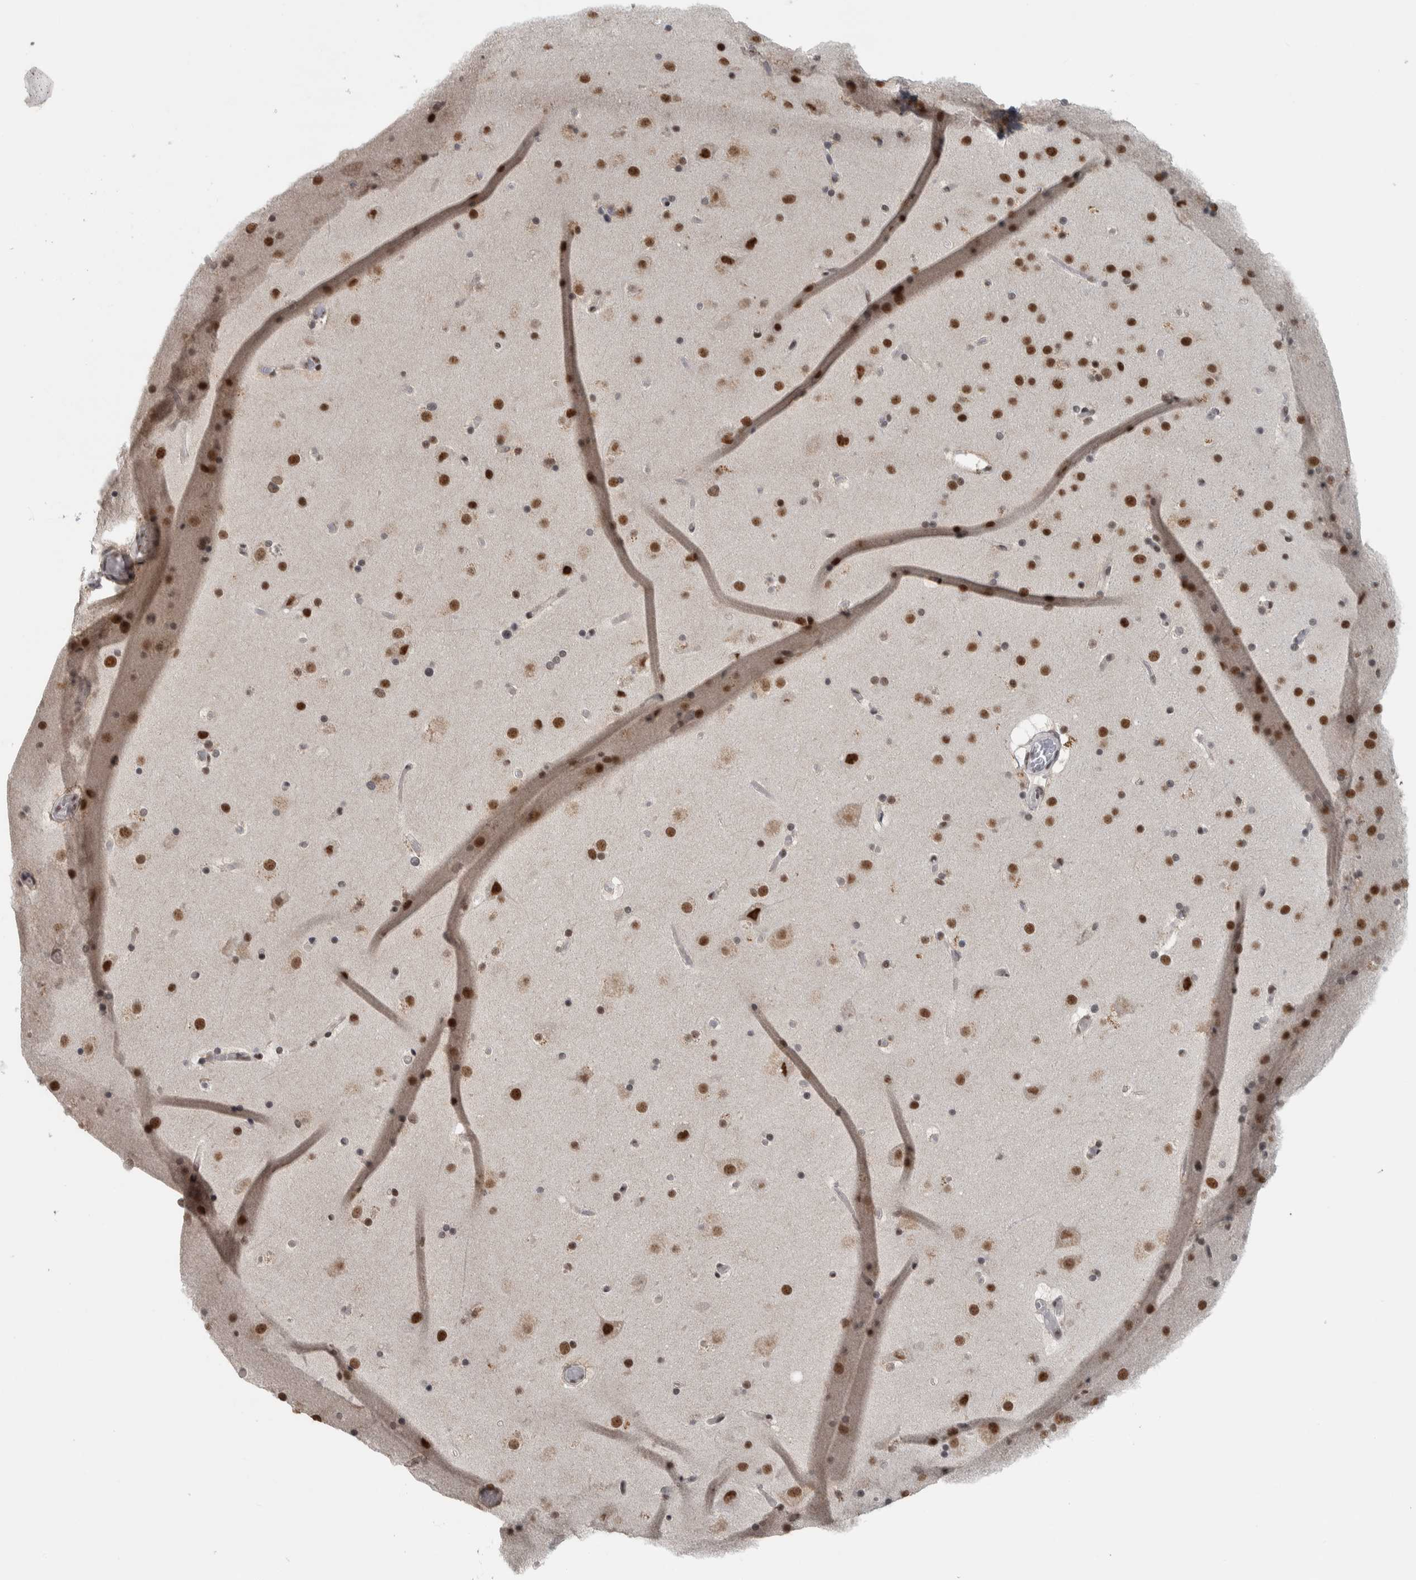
{"staining": {"intensity": "weak", "quantity": "25%-75%", "location": "nuclear"}, "tissue": "cerebral cortex", "cell_type": "Endothelial cells", "image_type": "normal", "snomed": [{"axis": "morphology", "description": "Normal tissue, NOS"}, {"axis": "topography", "description": "Cerebral cortex"}], "caption": "Protein expression analysis of benign cerebral cortex displays weak nuclear positivity in about 25%-75% of endothelial cells.", "gene": "DDX42", "patient": {"sex": "male", "age": 57}}